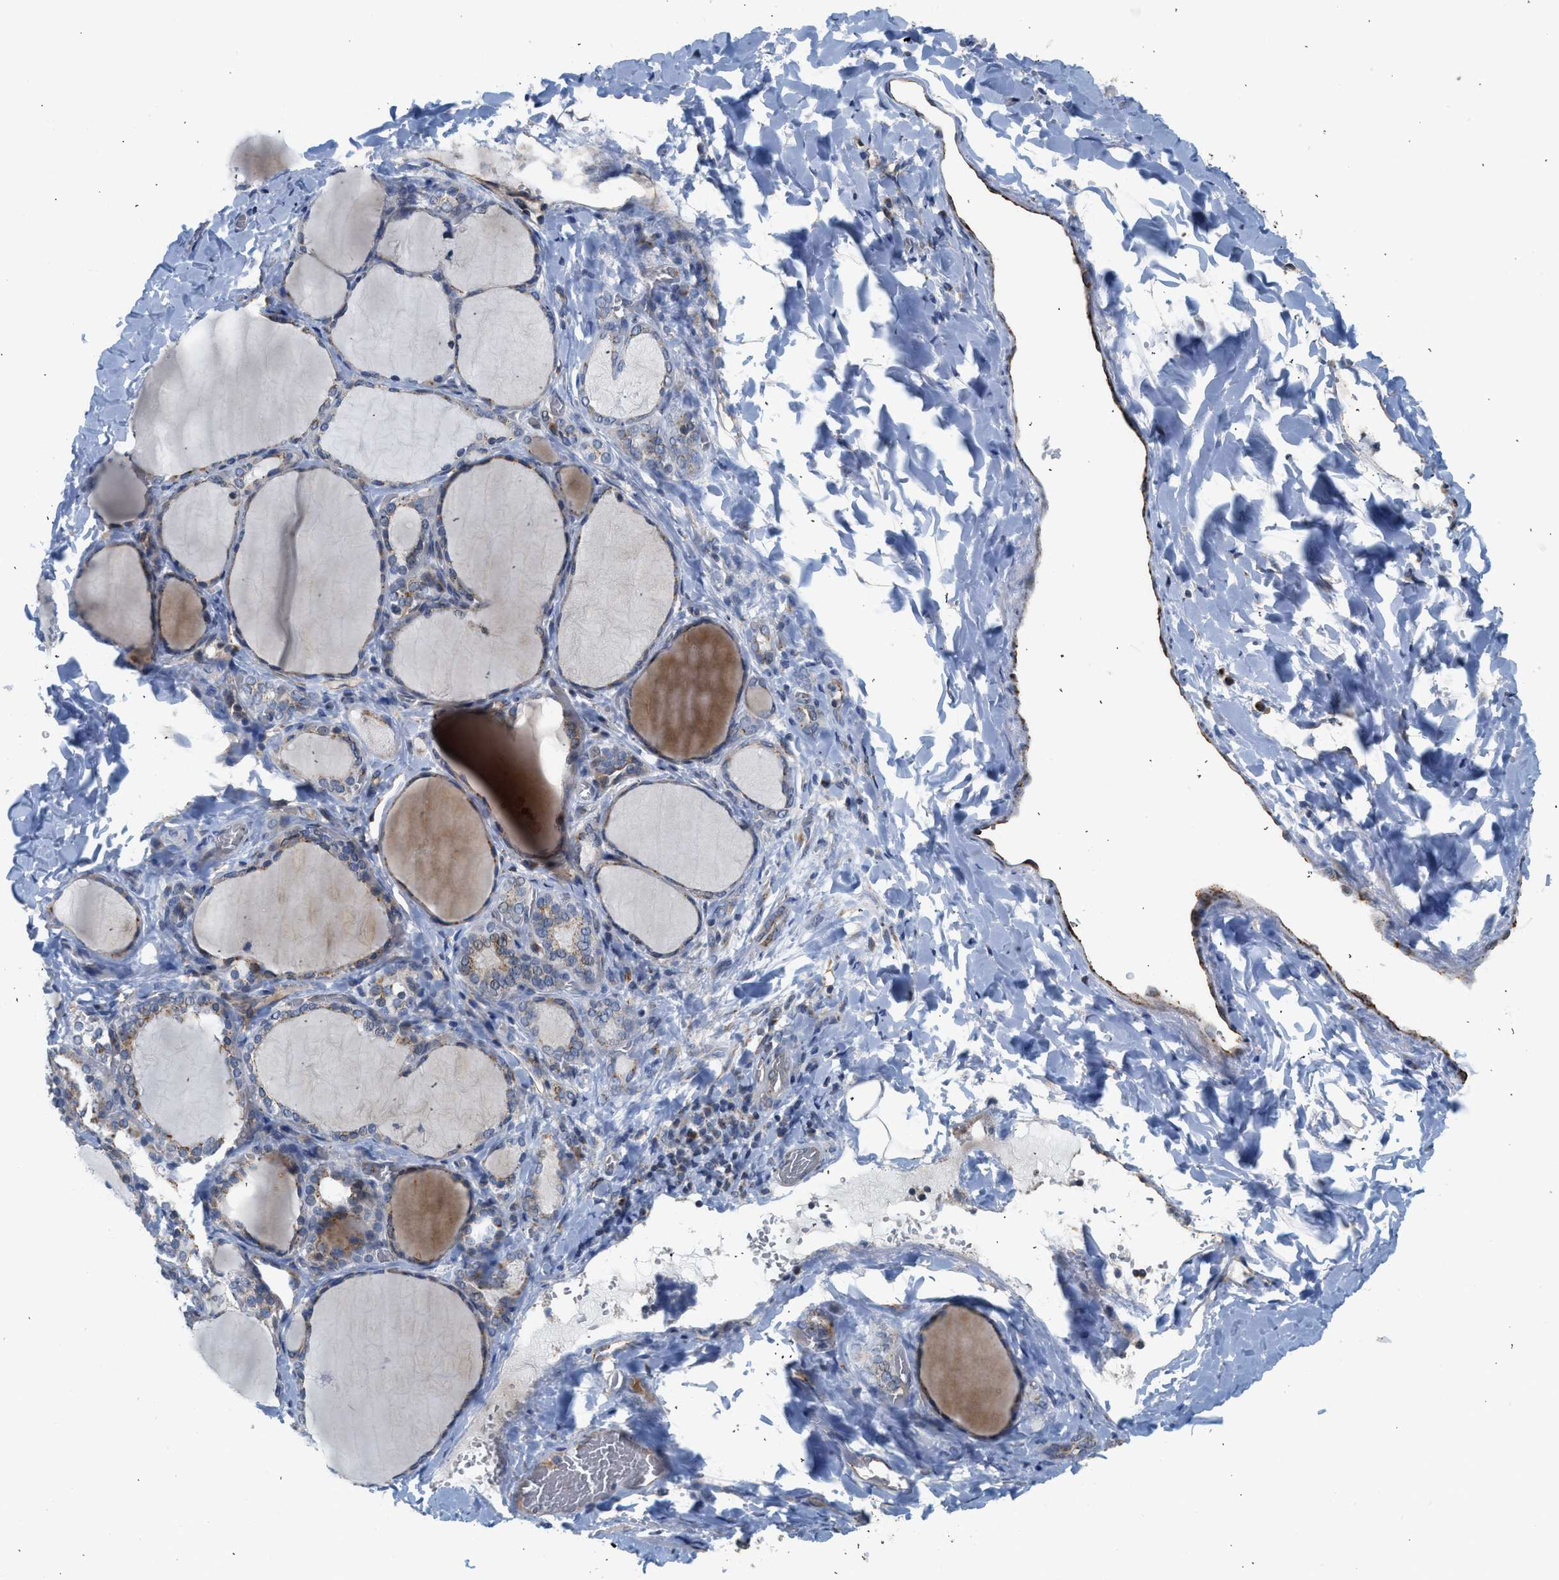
{"staining": {"intensity": "weak", "quantity": "25%-75%", "location": "cytoplasmic/membranous"}, "tissue": "thyroid gland", "cell_type": "Glandular cells", "image_type": "normal", "snomed": [{"axis": "morphology", "description": "Normal tissue, NOS"}, {"axis": "morphology", "description": "Papillary adenocarcinoma, NOS"}, {"axis": "topography", "description": "Thyroid gland"}], "caption": "High-power microscopy captured an immunohistochemistry (IHC) histopathology image of benign thyroid gland, revealing weak cytoplasmic/membranous positivity in approximately 25%-75% of glandular cells. The staining is performed using DAB brown chromogen to label protein expression. The nuclei are counter-stained blue using hematoxylin.", "gene": "PIM1", "patient": {"sex": "female", "age": 30}}